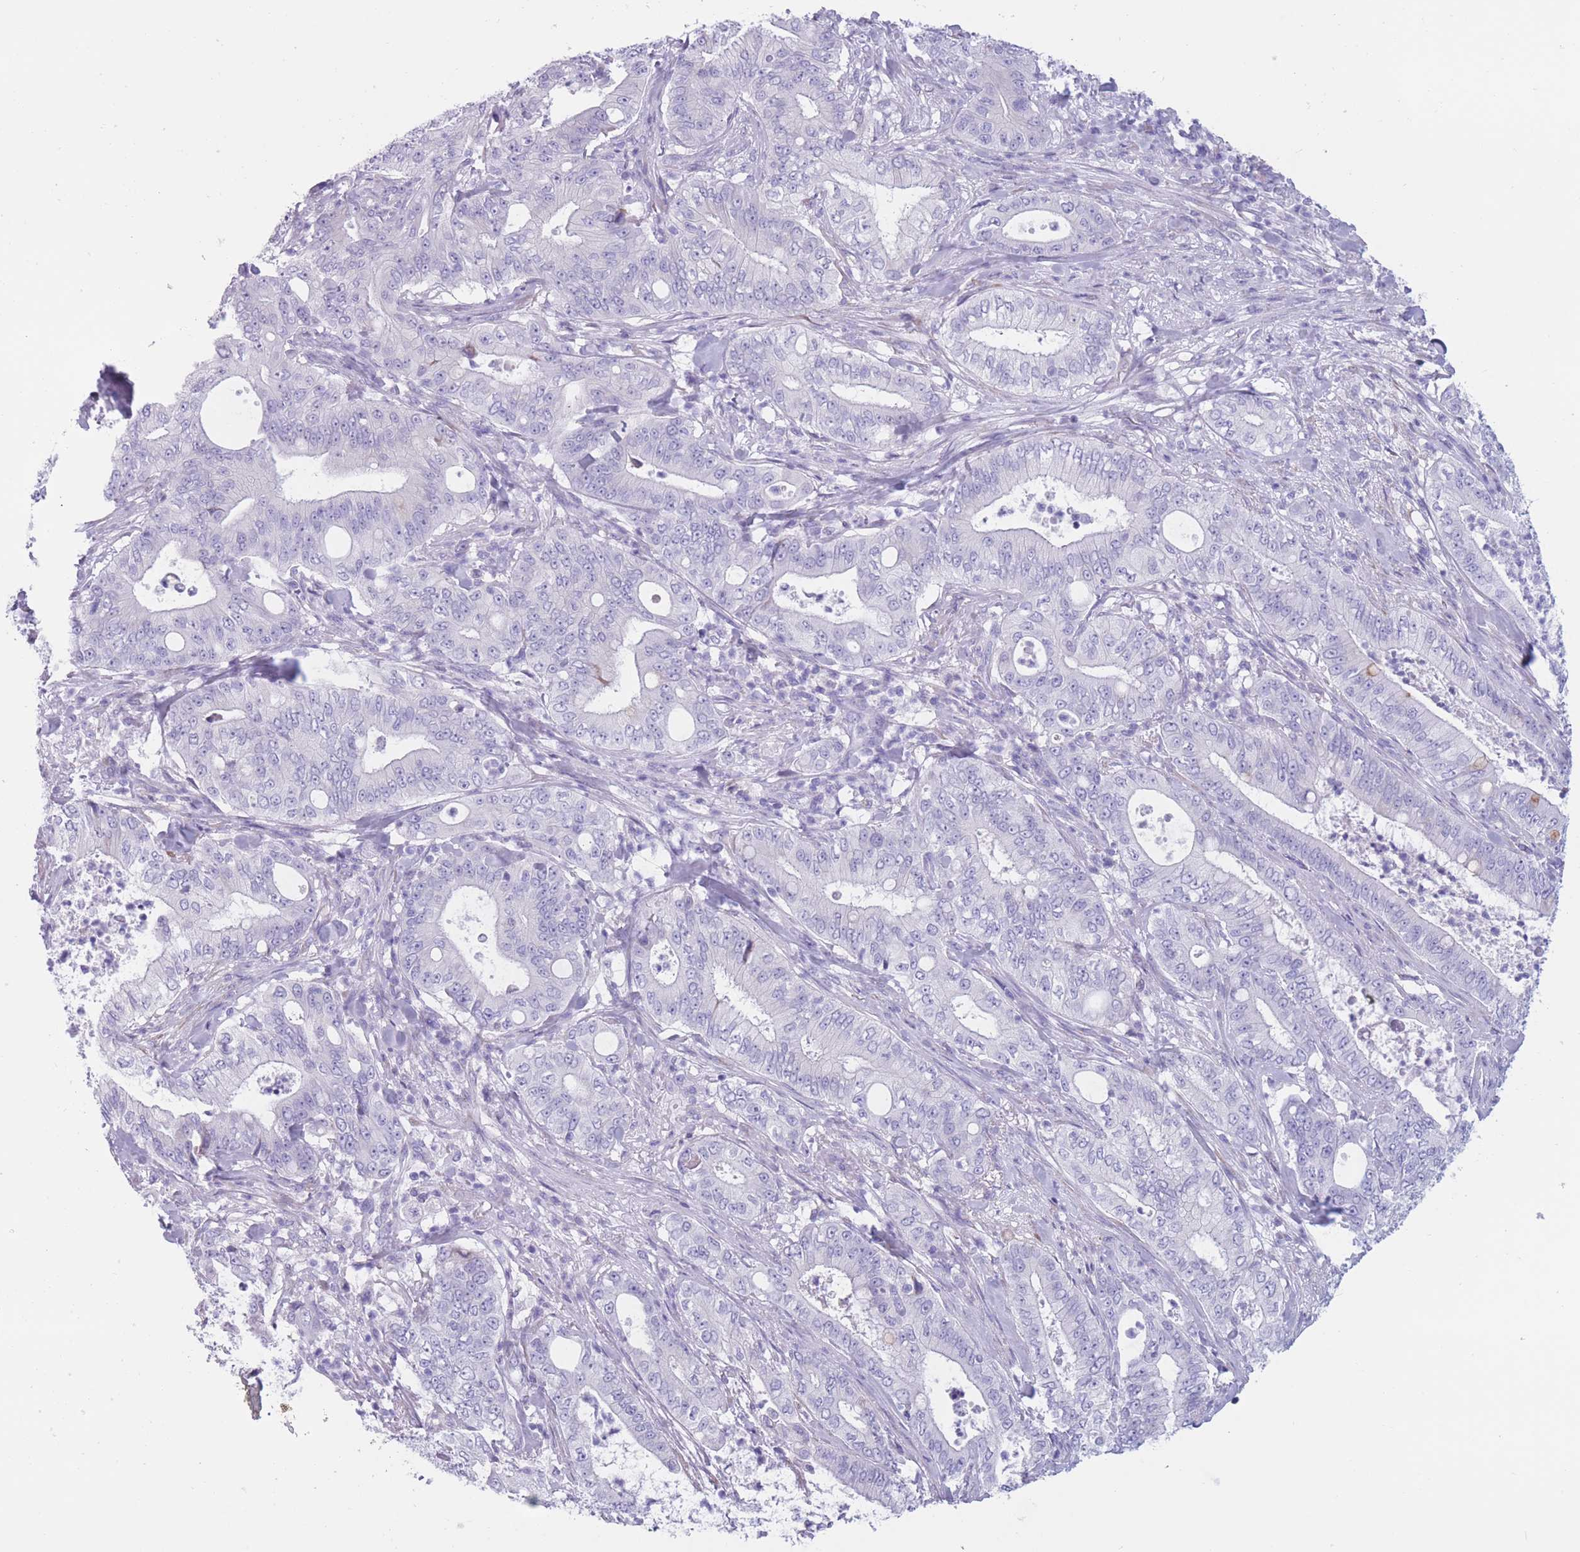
{"staining": {"intensity": "negative", "quantity": "none", "location": "none"}, "tissue": "pancreatic cancer", "cell_type": "Tumor cells", "image_type": "cancer", "snomed": [{"axis": "morphology", "description": "Adenocarcinoma, NOS"}, {"axis": "topography", "description": "Pancreas"}], "caption": "Tumor cells are negative for brown protein staining in adenocarcinoma (pancreatic).", "gene": "COL27A1", "patient": {"sex": "male", "age": 71}}